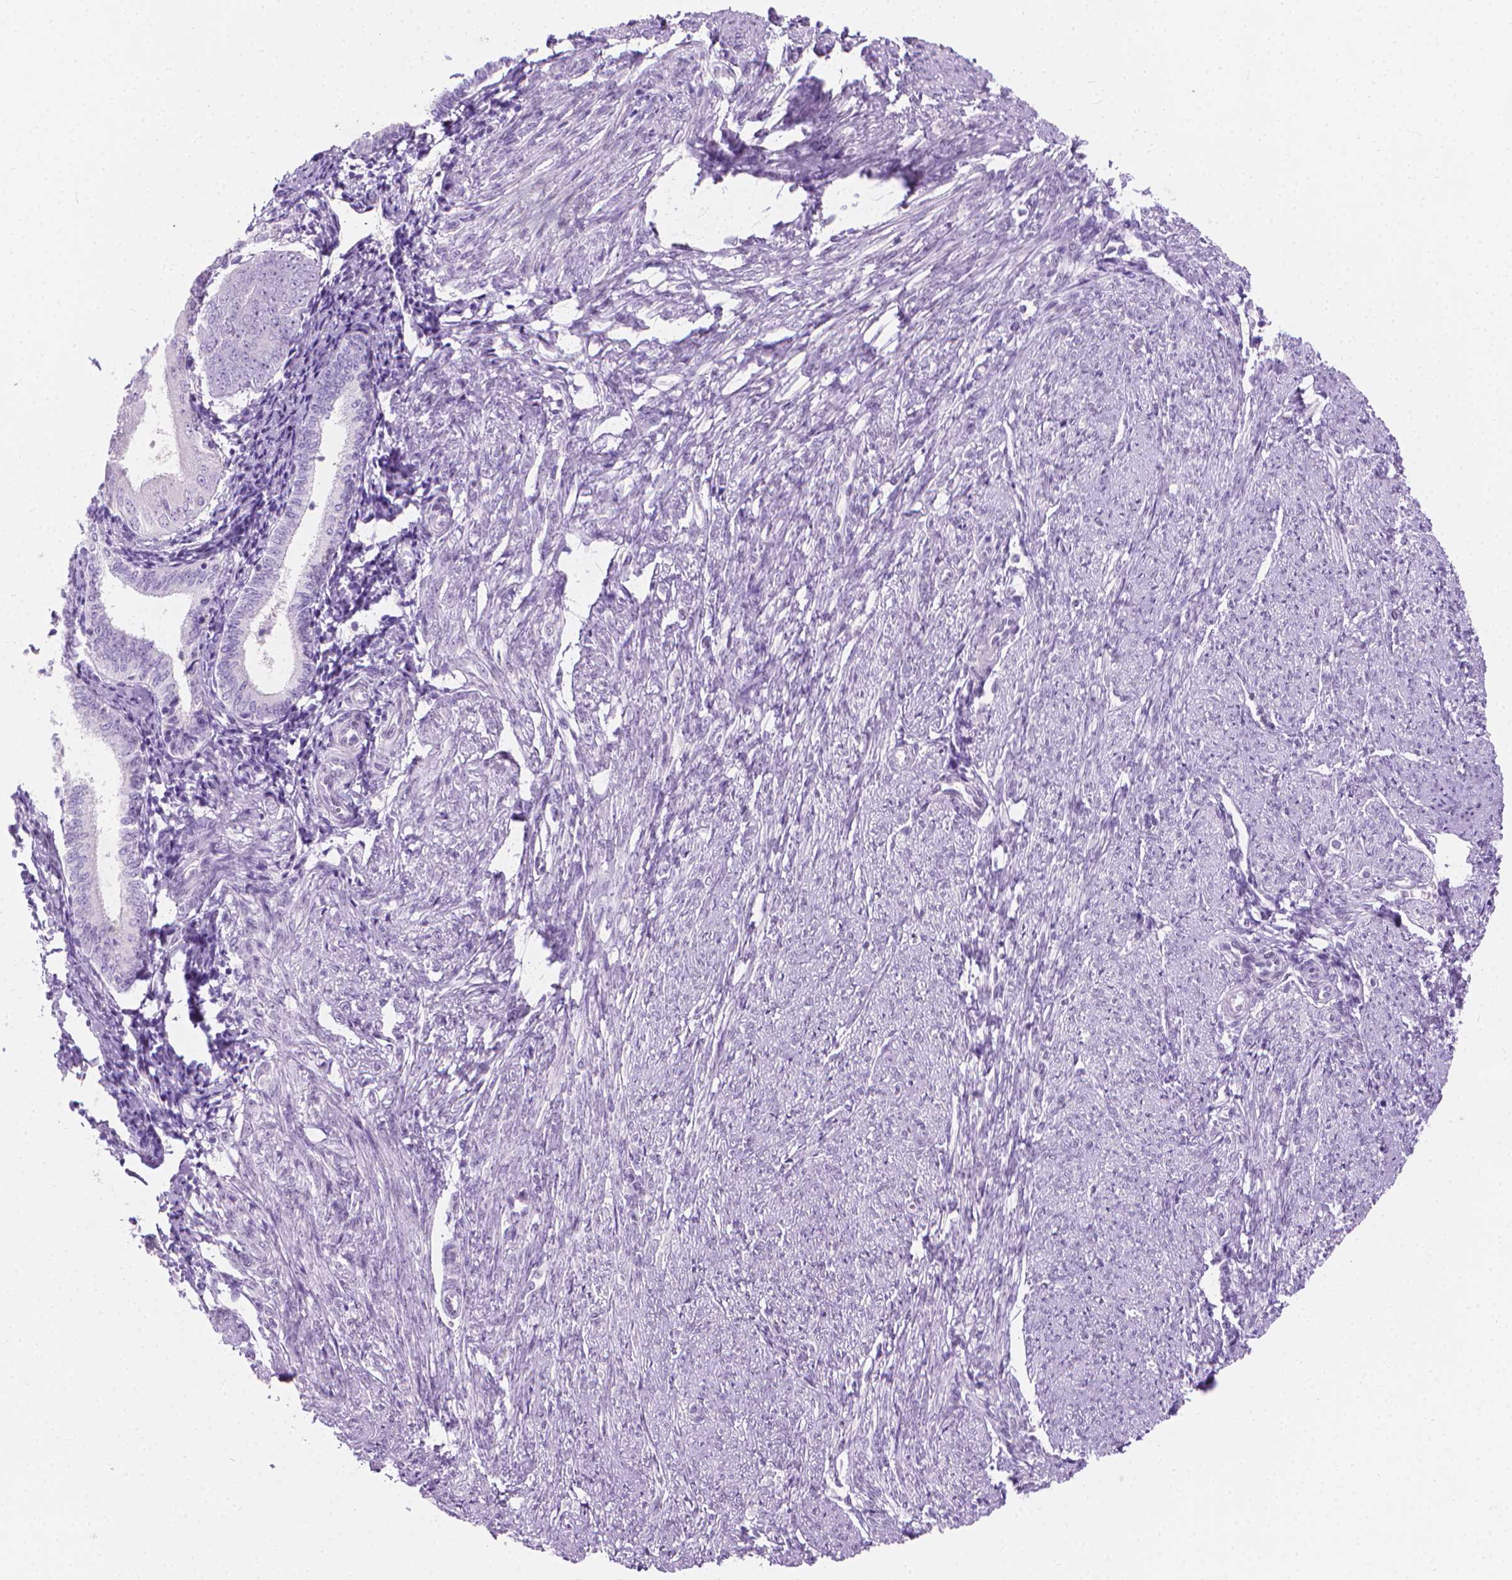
{"staining": {"intensity": "negative", "quantity": "none", "location": "none"}, "tissue": "smooth muscle", "cell_type": "Smooth muscle cells", "image_type": "normal", "snomed": [{"axis": "morphology", "description": "Normal tissue, NOS"}, {"axis": "topography", "description": "Smooth muscle"}], "caption": "IHC of unremarkable smooth muscle reveals no expression in smooth muscle cells.", "gene": "CFAP52", "patient": {"sex": "female", "age": 65}}